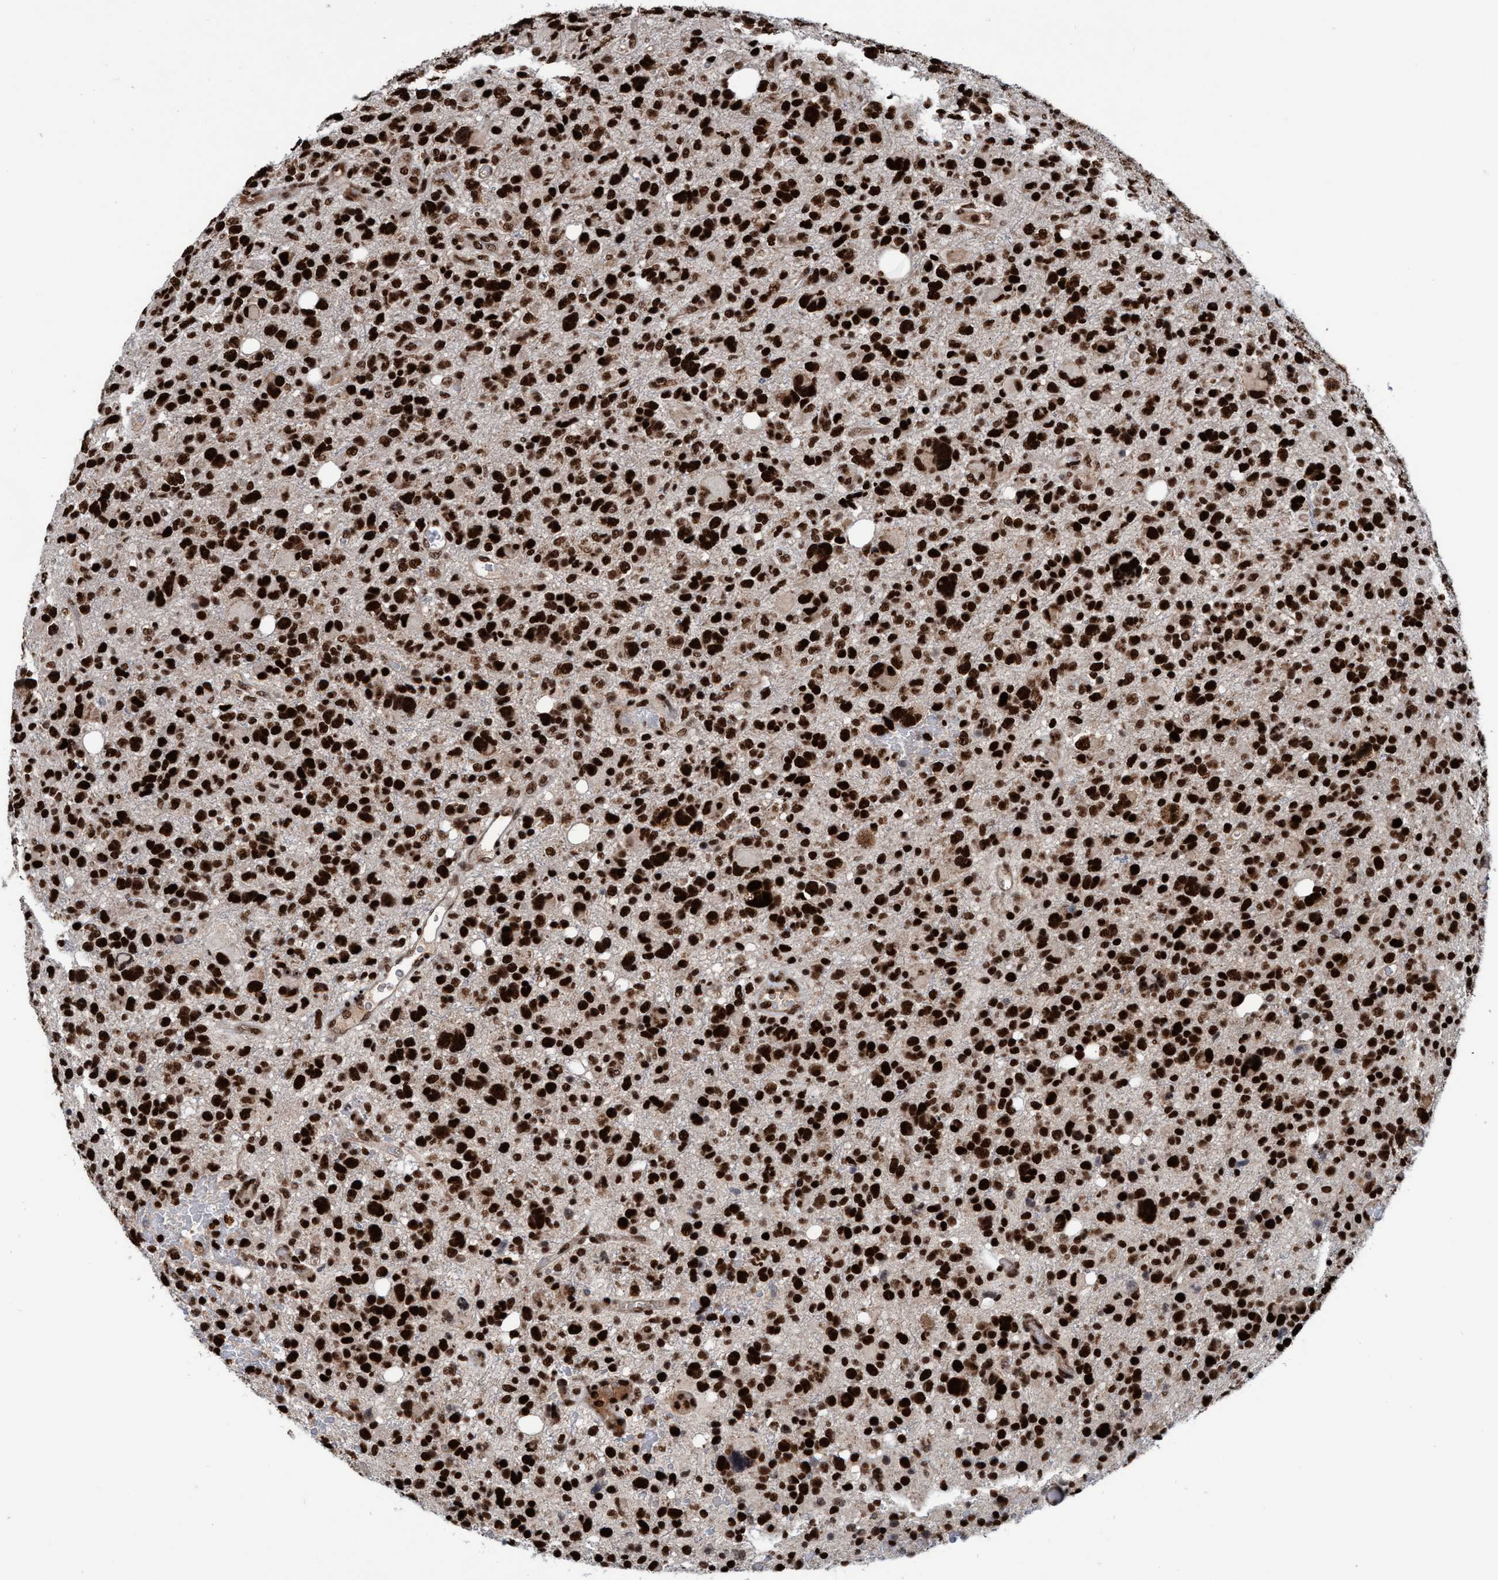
{"staining": {"intensity": "strong", "quantity": ">75%", "location": "nuclear"}, "tissue": "glioma", "cell_type": "Tumor cells", "image_type": "cancer", "snomed": [{"axis": "morphology", "description": "Glioma, malignant, High grade"}, {"axis": "topography", "description": "Brain"}], "caption": "Human glioma stained with a protein marker displays strong staining in tumor cells.", "gene": "TOPBP1", "patient": {"sex": "male", "age": 48}}